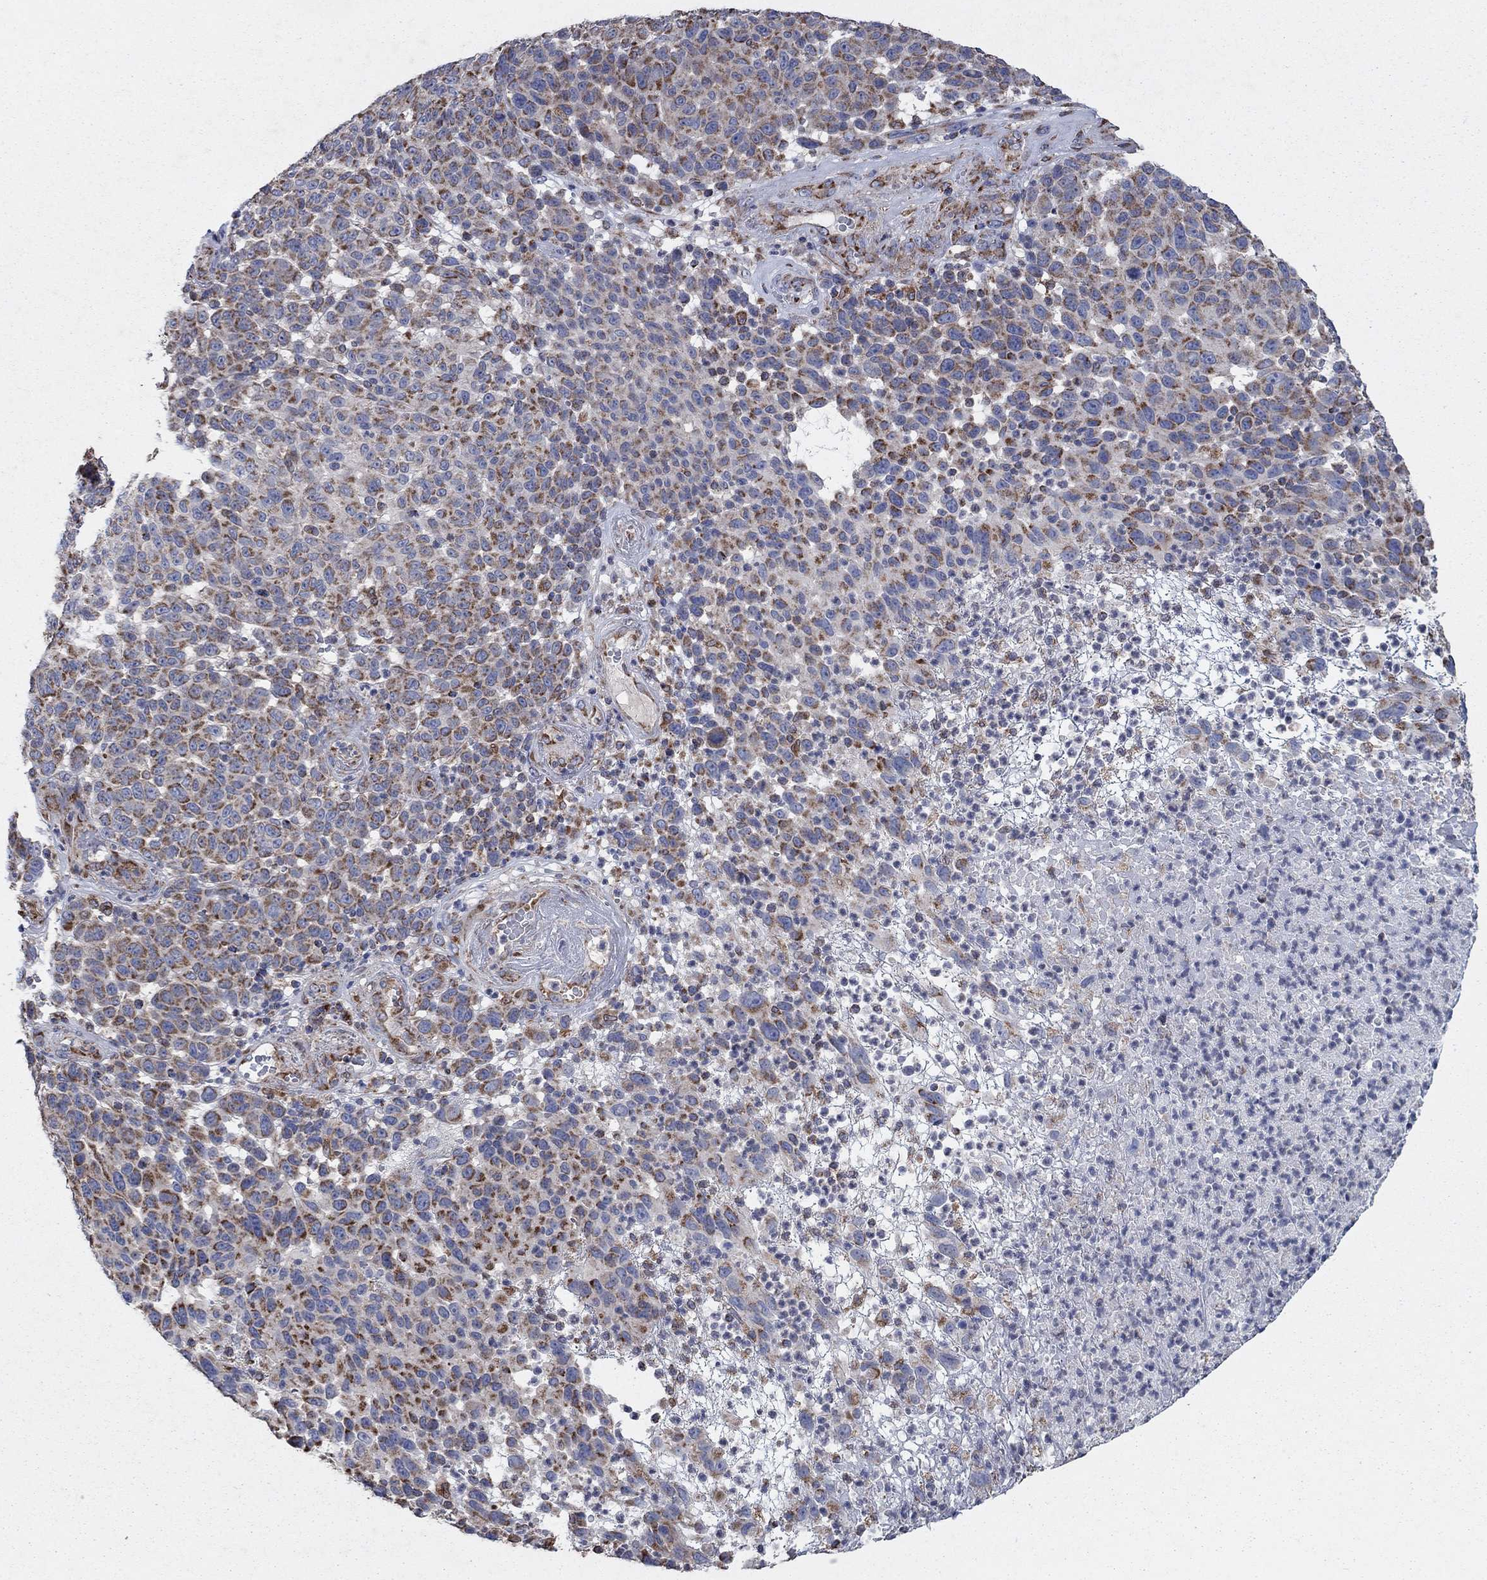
{"staining": {"intensity": "strong", "quantity": "25%-75%", "location": "cytoplasmic/membranous"}, "tissue": "melanoma", "cell_type": "Tumor cells", "image_type": "cancer", "snomed": [{"axis": "morphology", "description": "Malignant melanoma, NOS"}, {"axis": "topography", "description": "Skin"}], "caption": "Malignant melanoma was stained to show a protein in brown. There is high levels of strong cytoplasmic/membranous staining in approximately 25%-75% of tumor cells. (Stains: DAB in brown, nuclei in blue, Microscopy: brightfield microscopy at high magnification).", "gene": "NCEH1", "patient": {"sex": "male", "age": 59}}